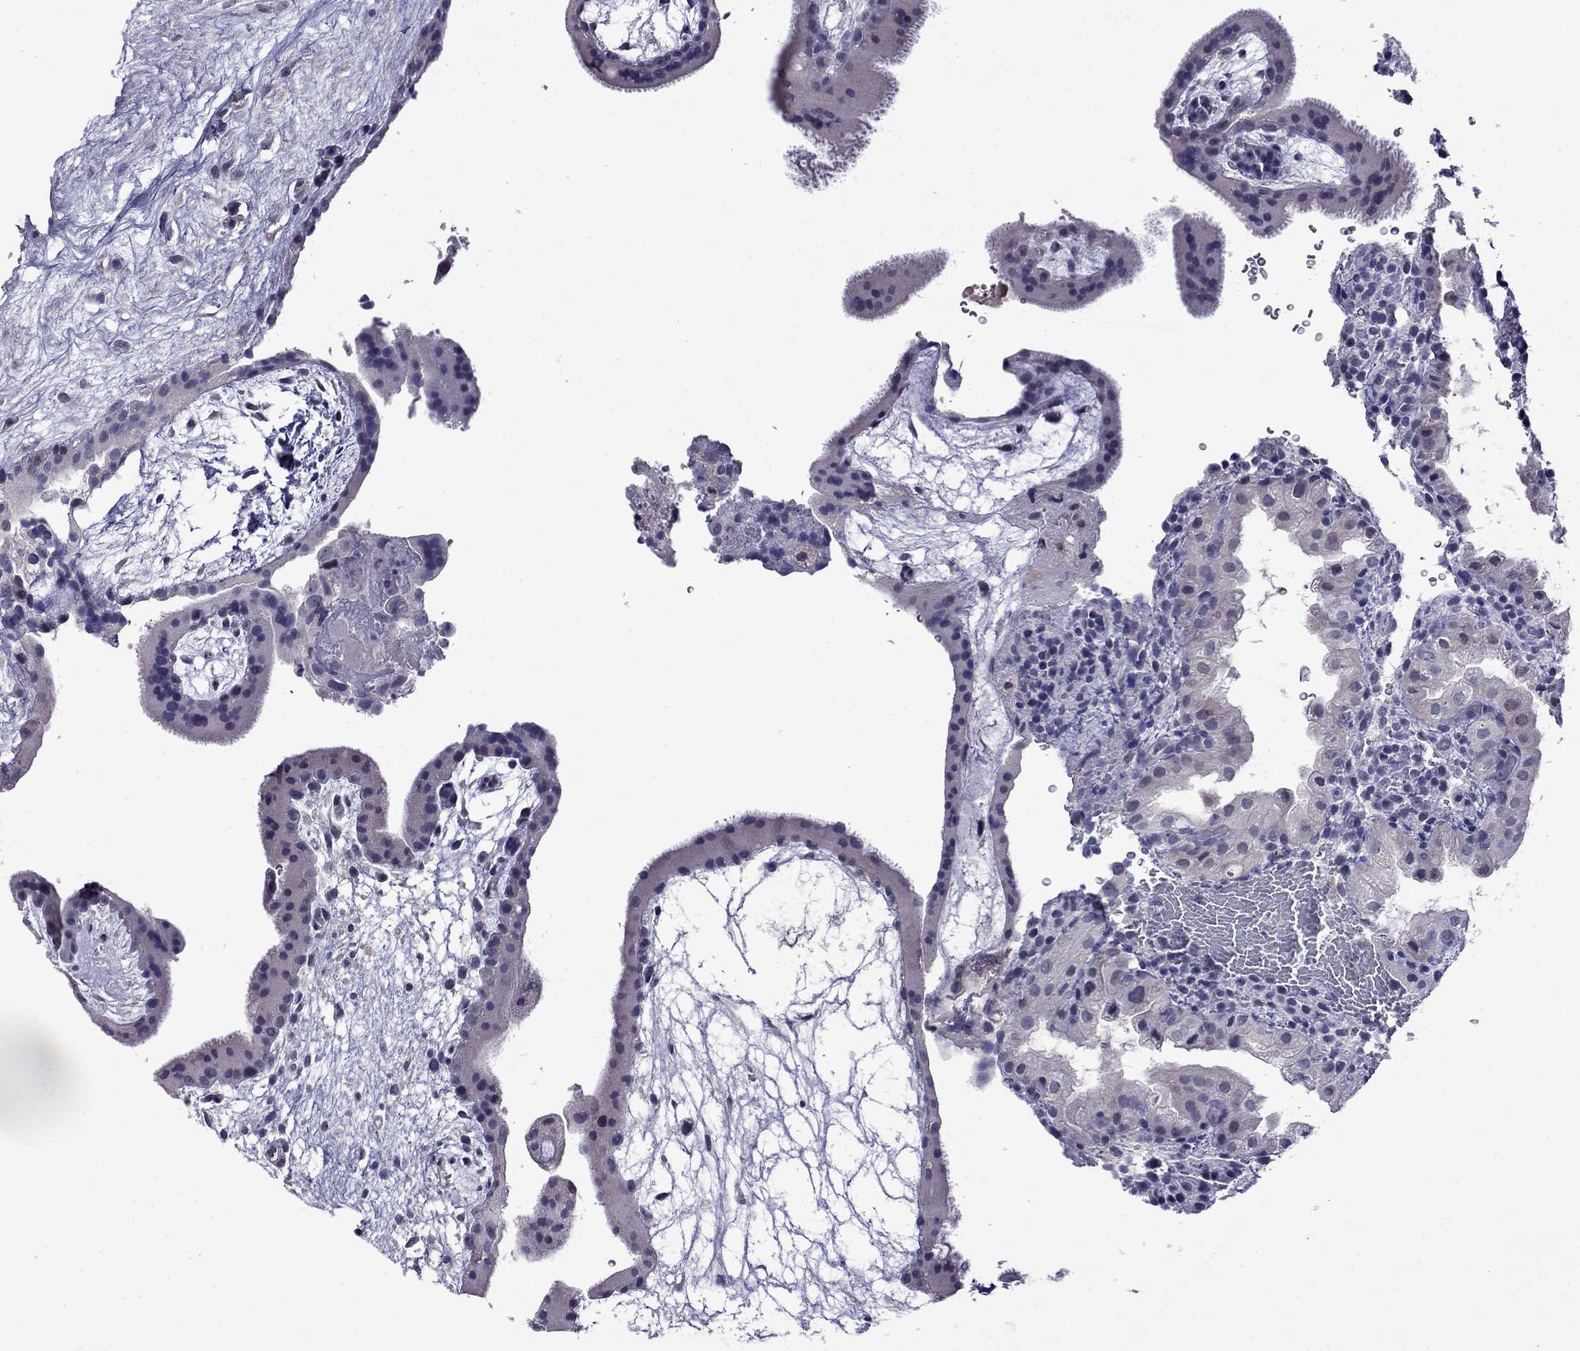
{"staining": {"intensity": "negative", "quantity": "none", "location": "none"}, "tissue": "placenta", "cell_type": "Decidual cells", "image_type": "normal", "snomed": [{"axis": "morphology", "description": "Normal tissue, NOS"}, {"axis": "topography", "description": "Placenta"}], "caption": "IHC photomicrograph of normal human placenta stained for a protein (brown), which shows no staining in decidual cells.", "gene": "STAR", "patient": {"sex": "female", "age": 19}}